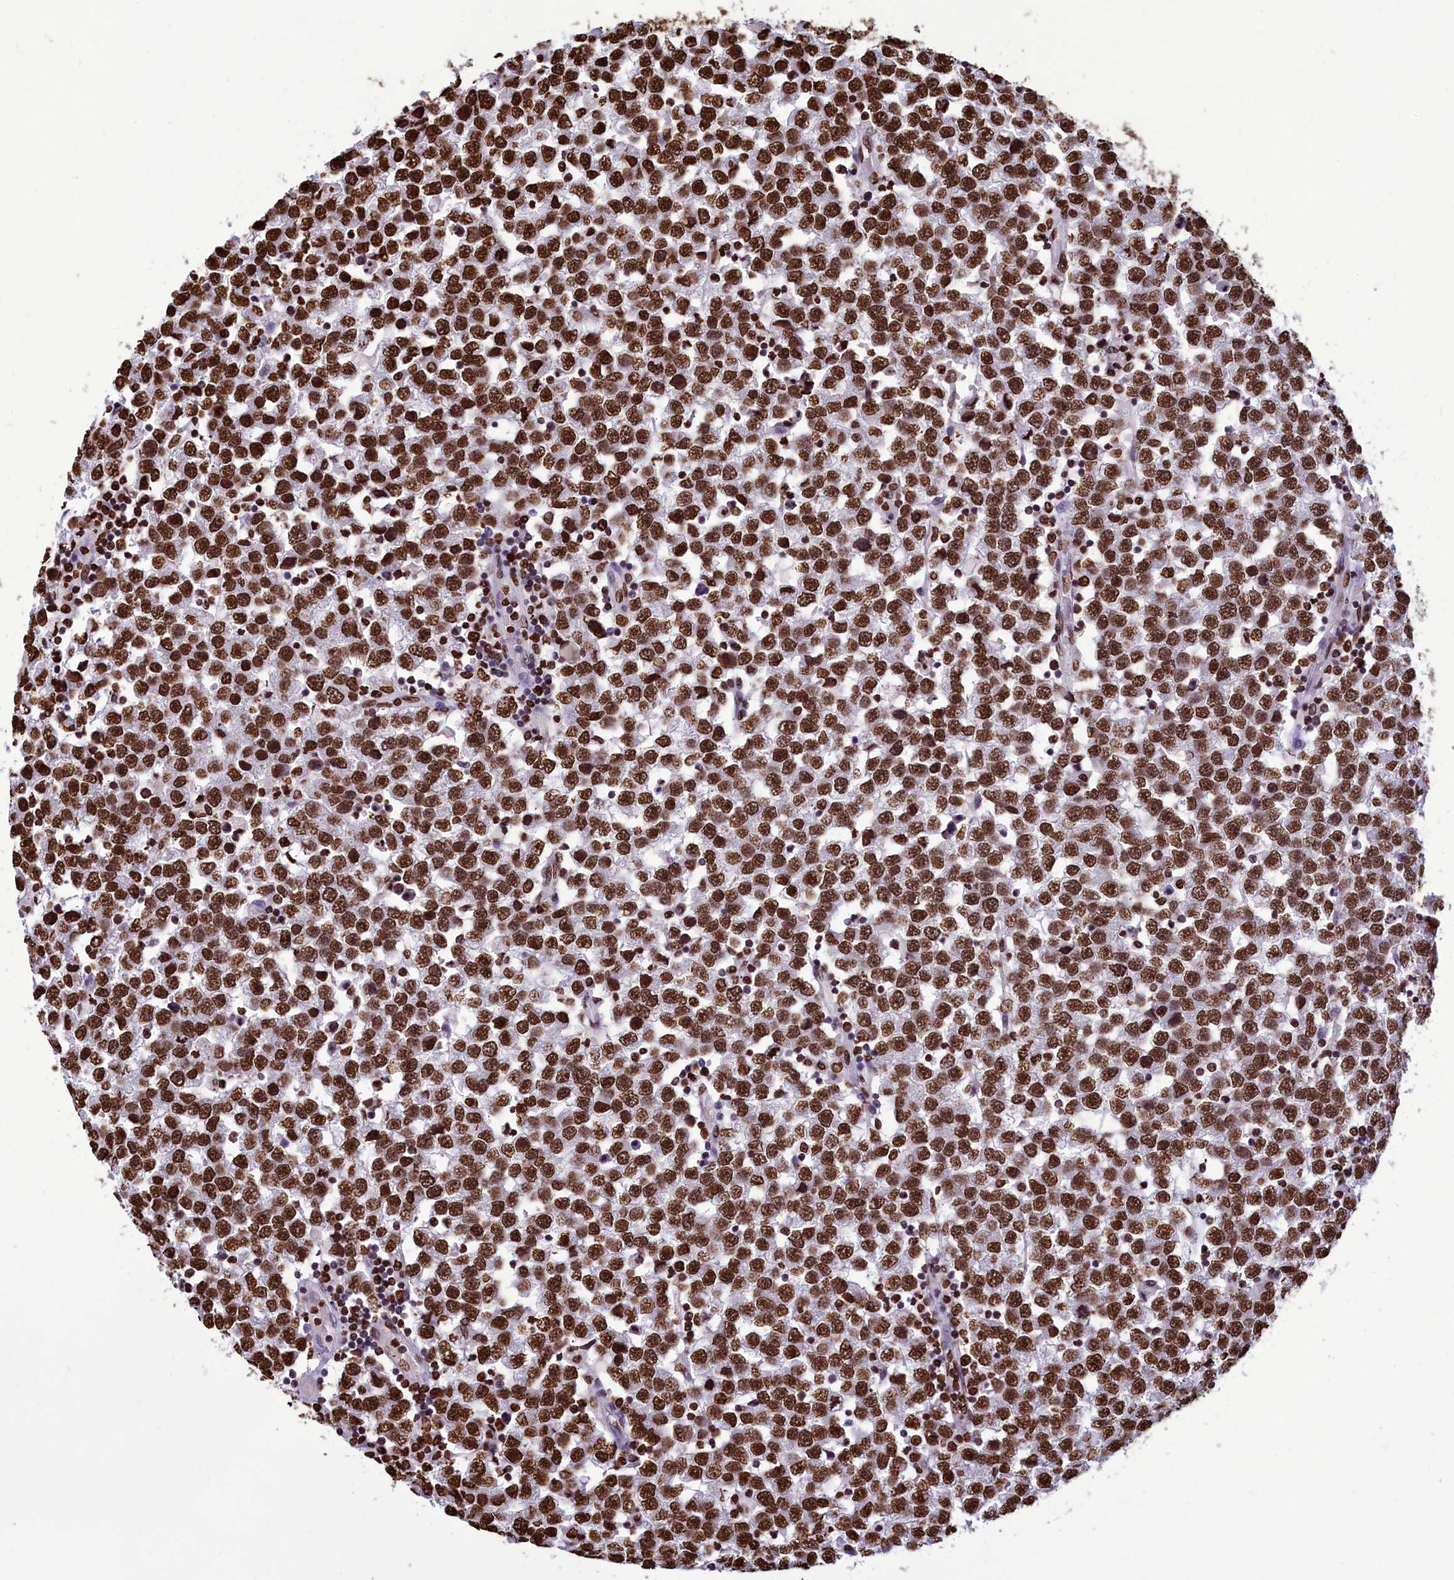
{"staining": {"intensity": "strong", "quantity": ">75%", "location": "nuclear"}, "tissue": "testis cancer", "cell_type": "Tumor cells", "image_type": "cancer", "snomed": [{"axis": "morphology", "description": "Seminoma, NOS"}, {"axis": "topography", "description": "Testis"}], "caption": "IHC of testis seminoma exhibits high levels of strong nuclear staining in approximately >75% of tumor cells.", "gene": "AKAP17A", "patient": {"sex": "male", "age": 34}}